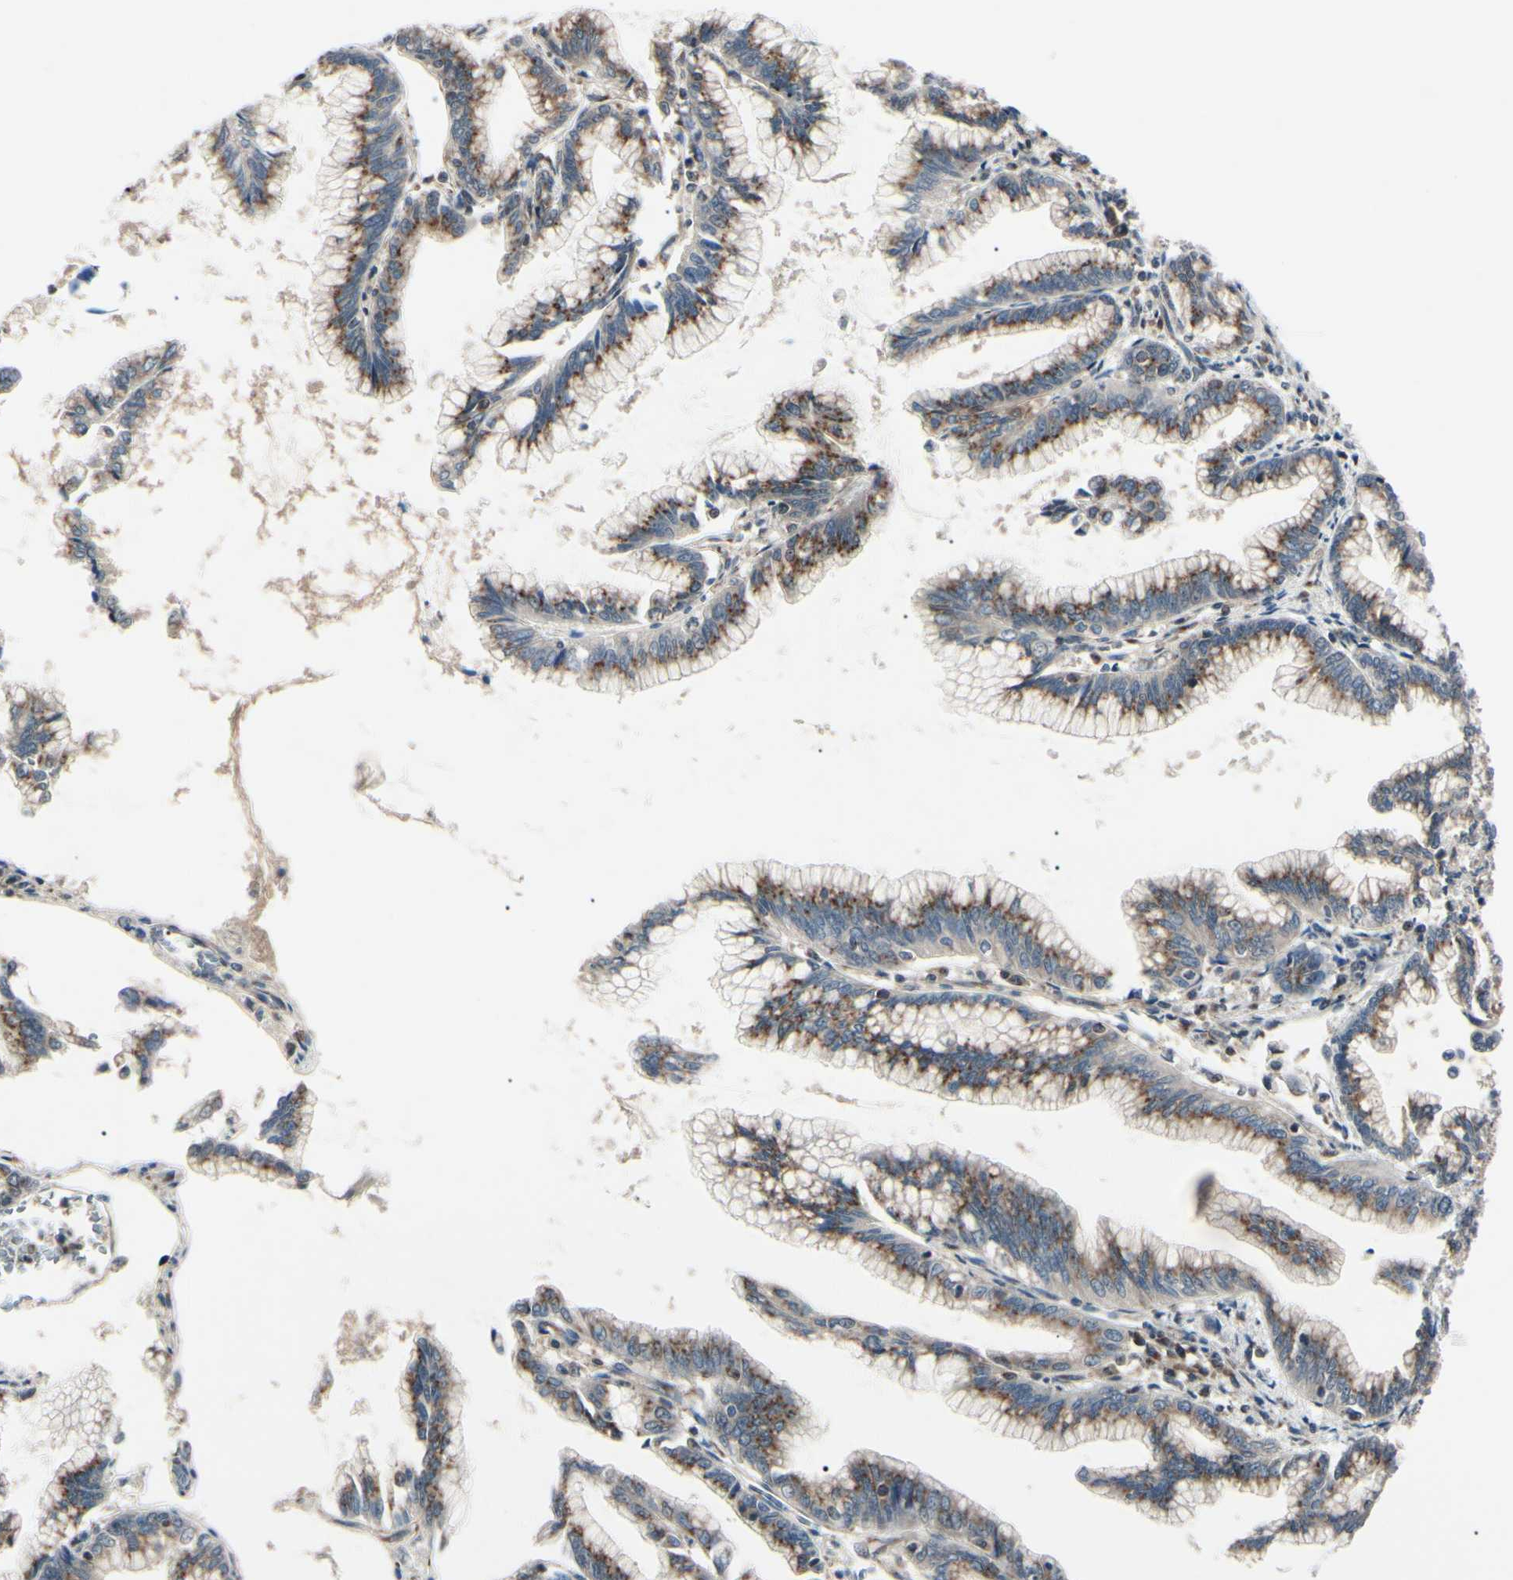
{"staining": {"intensity": "weak", "quantity": "25%-75%", "location": "cytoplasmic/membranous"}, "tissue": "pancreatic cancer", "cell_type": "Tumor cells", "image_type": "cancer", "snomed": [{"axis": "morphology", "description": "Adenocarcinoma, NOS"}, {"axis": "topography", "description": "Pancreas"}], "caption": "Immunohistochemical staining of adenocarcinoma (pancreatic) shows weak cytoplasmic/membranous protein expression in approximately 25%-75% of tumor cells. (DAB = brown stain, brightfield microscopy at high magnification).", "gene": "MAPRE1", "patient": {"sex": "female", "age": 64}}